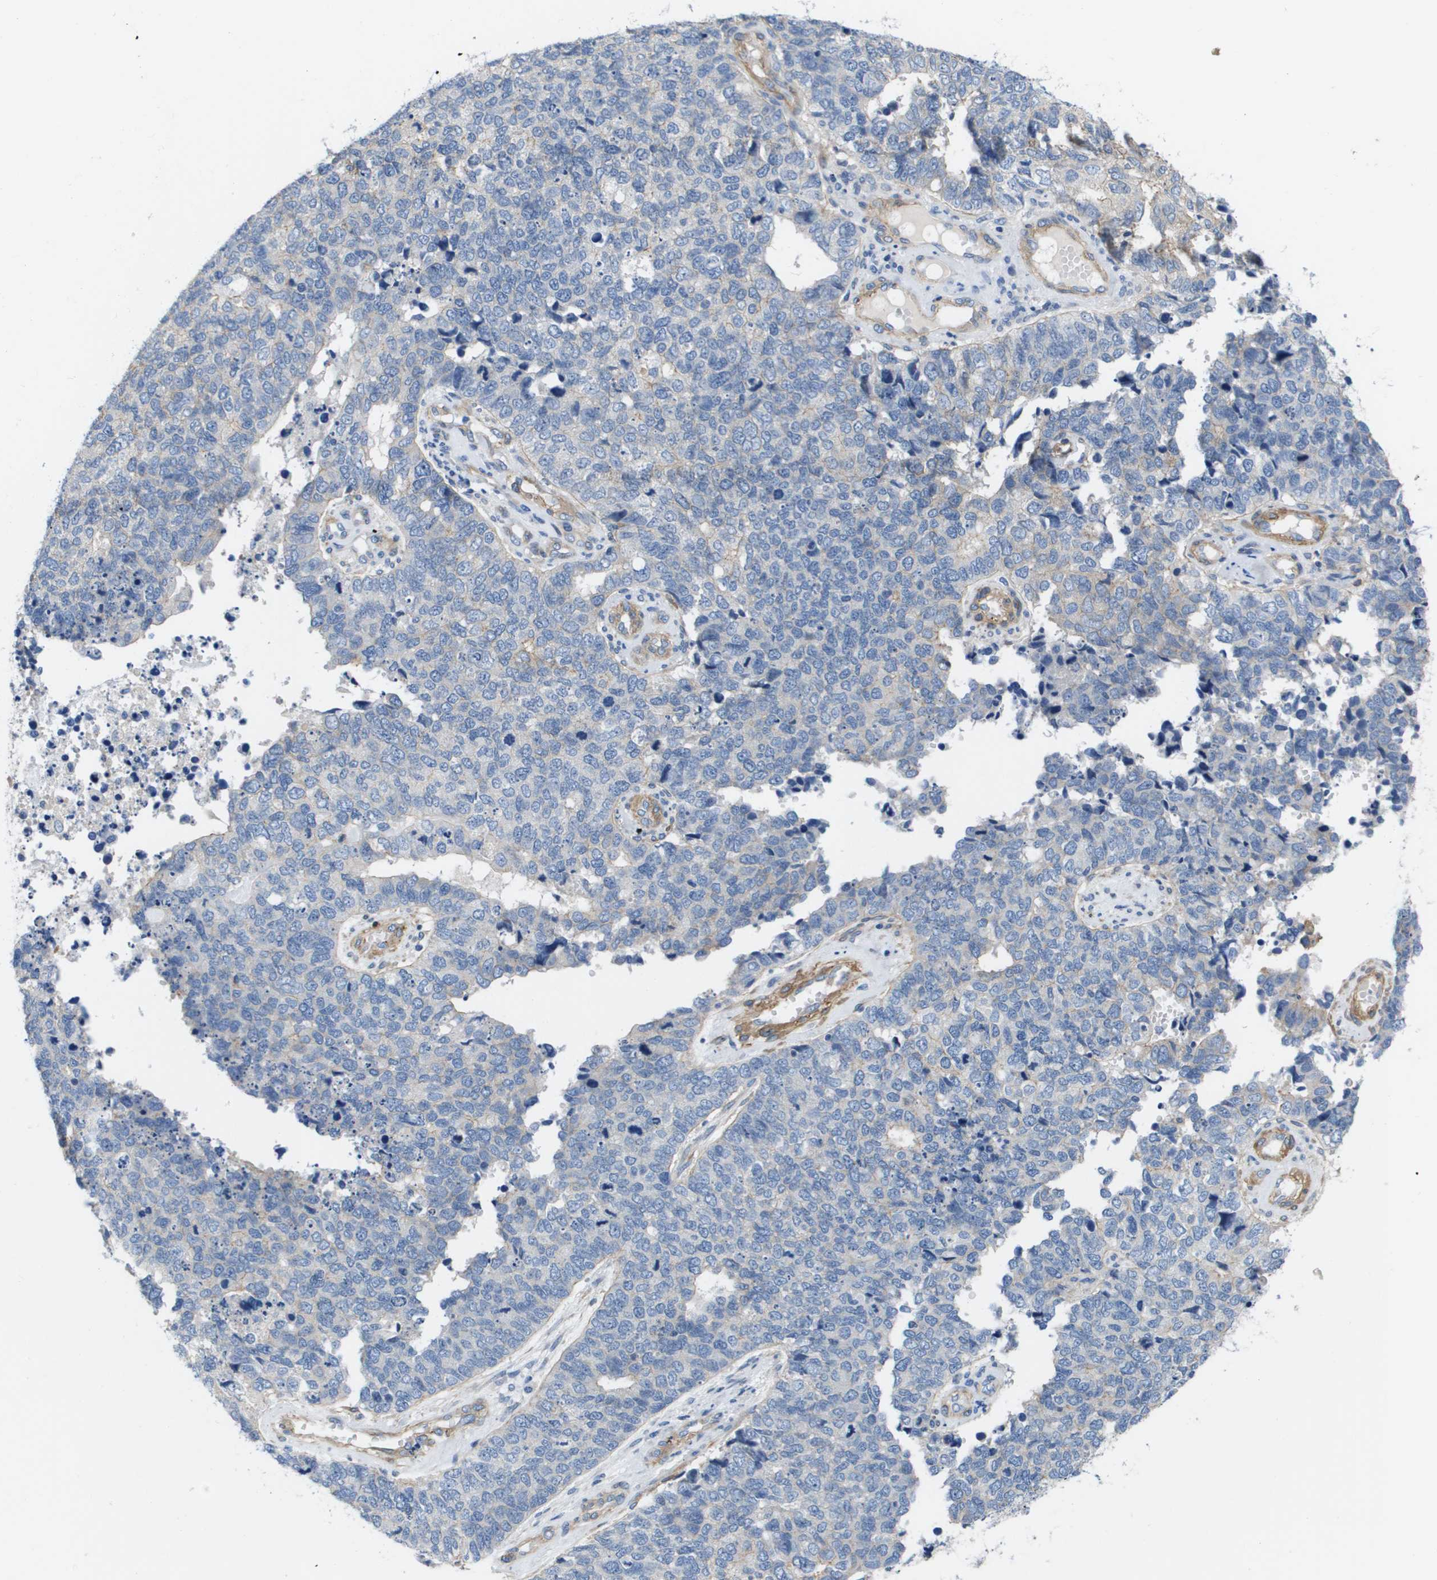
{"staining": {"intensity": "negative", "quantity": "none", "location": "none"}, "tissue": "cervical cancer", "cell_type": "Tumor cells", "image_type": "cancer", "snomed": [{"axis": "morphology", "description": "Squamous cell carcinoma, NOS"}, {"axis": "topography", "description": "Cervix"}], "caption": "Tumor cells show no significant positivity in cervical cancer (squamous cell carcinoma).", "gene": "LPP", "patient": {"sex": "female", "age": 63}}